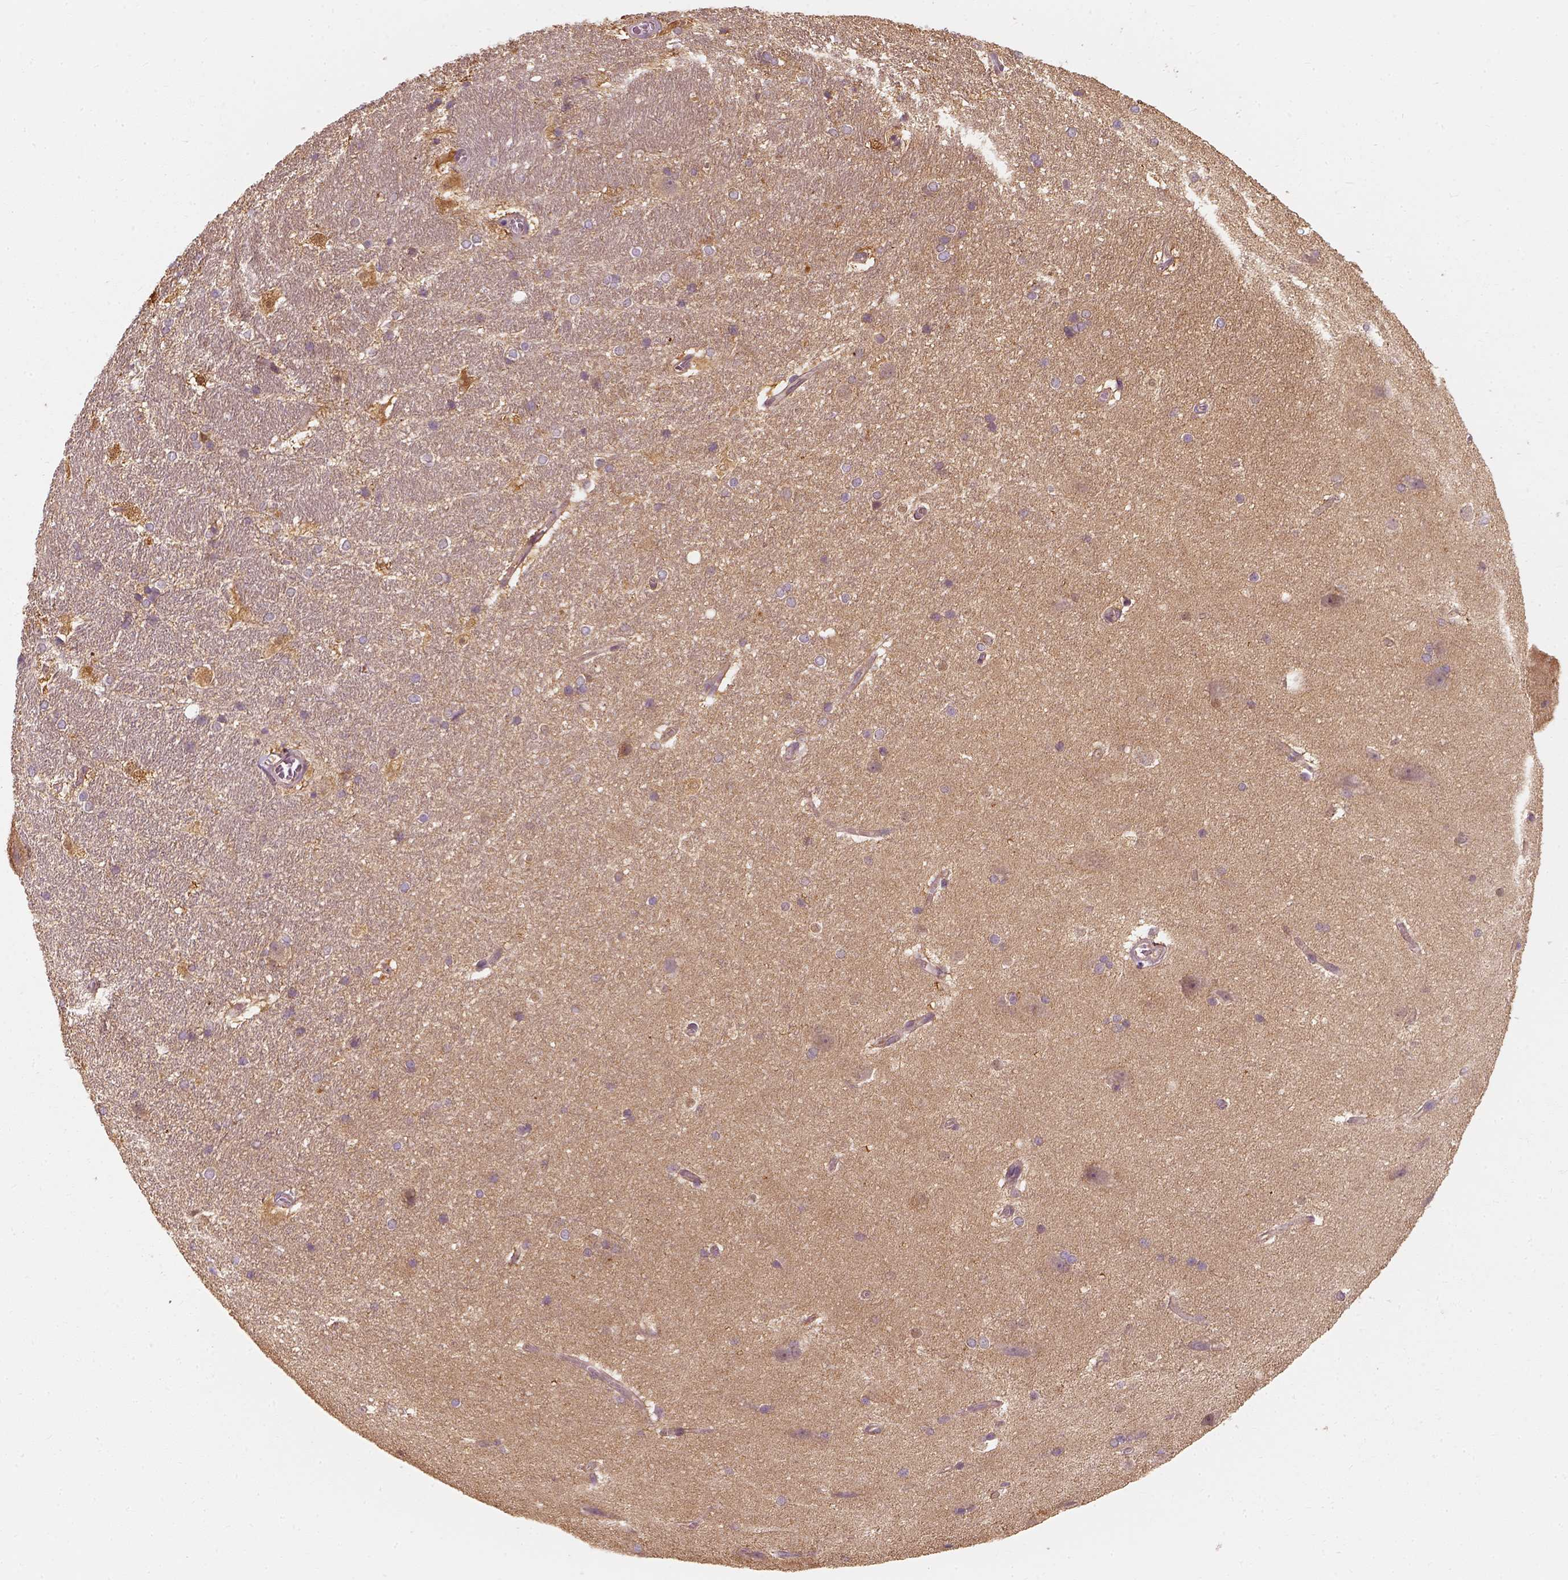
{"staining": {"intensity": "weak", "quantity": "<25%", "location": "cytoplasmic/membranous"}, "tissue": "hippocampus", "cell_type": "Glial cells", "image_type": "normal", "snomed": [{"axis": "morphology", "description": "Normal tissue, NOS"}, {"axis": "topography", "description": "Cerebral cortex"}, {"axis": "topography", "description": "Hippocampus"}], "caption": "IHC of normal hippocampus demonstrates no positivity in glial cells. (DAB (3,3'-diaminobenzidine) immunohistochemistry, high magnification).", "gene": "SQSTM1", "patient": {"sex": "female", "age": 19}}